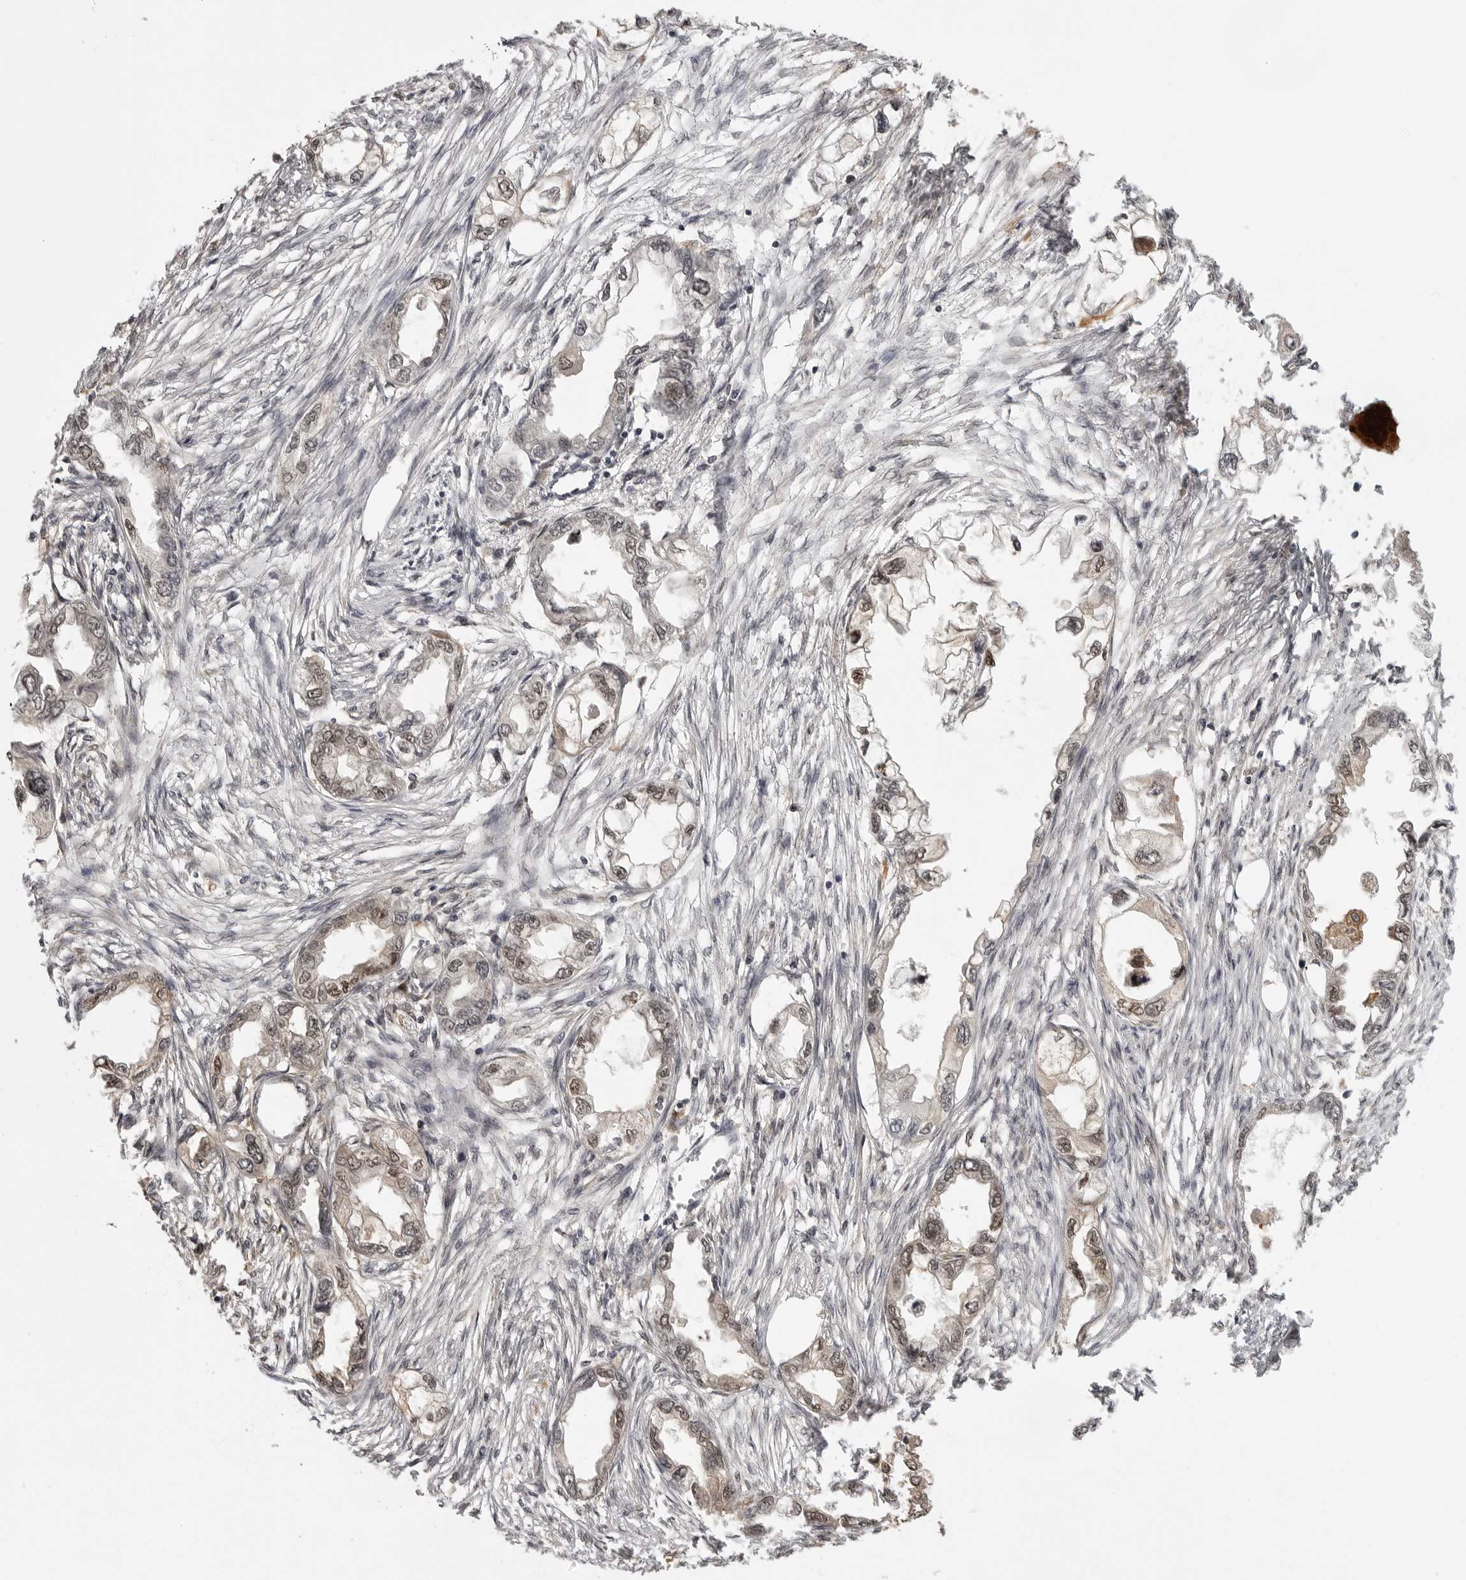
{"staining": {"intensity": "weak", "quantity": "25%-75%", "location": "nuclear"}, "tissue": "endometrial cancer", "cell_type": "Tumor cells", "image_type": "cancer", "snomed": [{"axis": "morphology", "description": "Adenocarcinoma, NOS"}, {"axis": "morphology", "description": "Adenocarcinoma, metastatic, NOS"}, {"axis": "topography", "description": "Adipose tissue"}, {"axis": "topography", "description": "Endometrium"}], "caption": "High-power microscopy captured an immunohistochemistry (IHC) image of endometrial cancer (metastatic adenocarcinoma), revealing weak nuclear positivity in about 25%-75% of tumor cells.", "gene": "PEG3", "patient": {"sex": "female", "age": 67}}